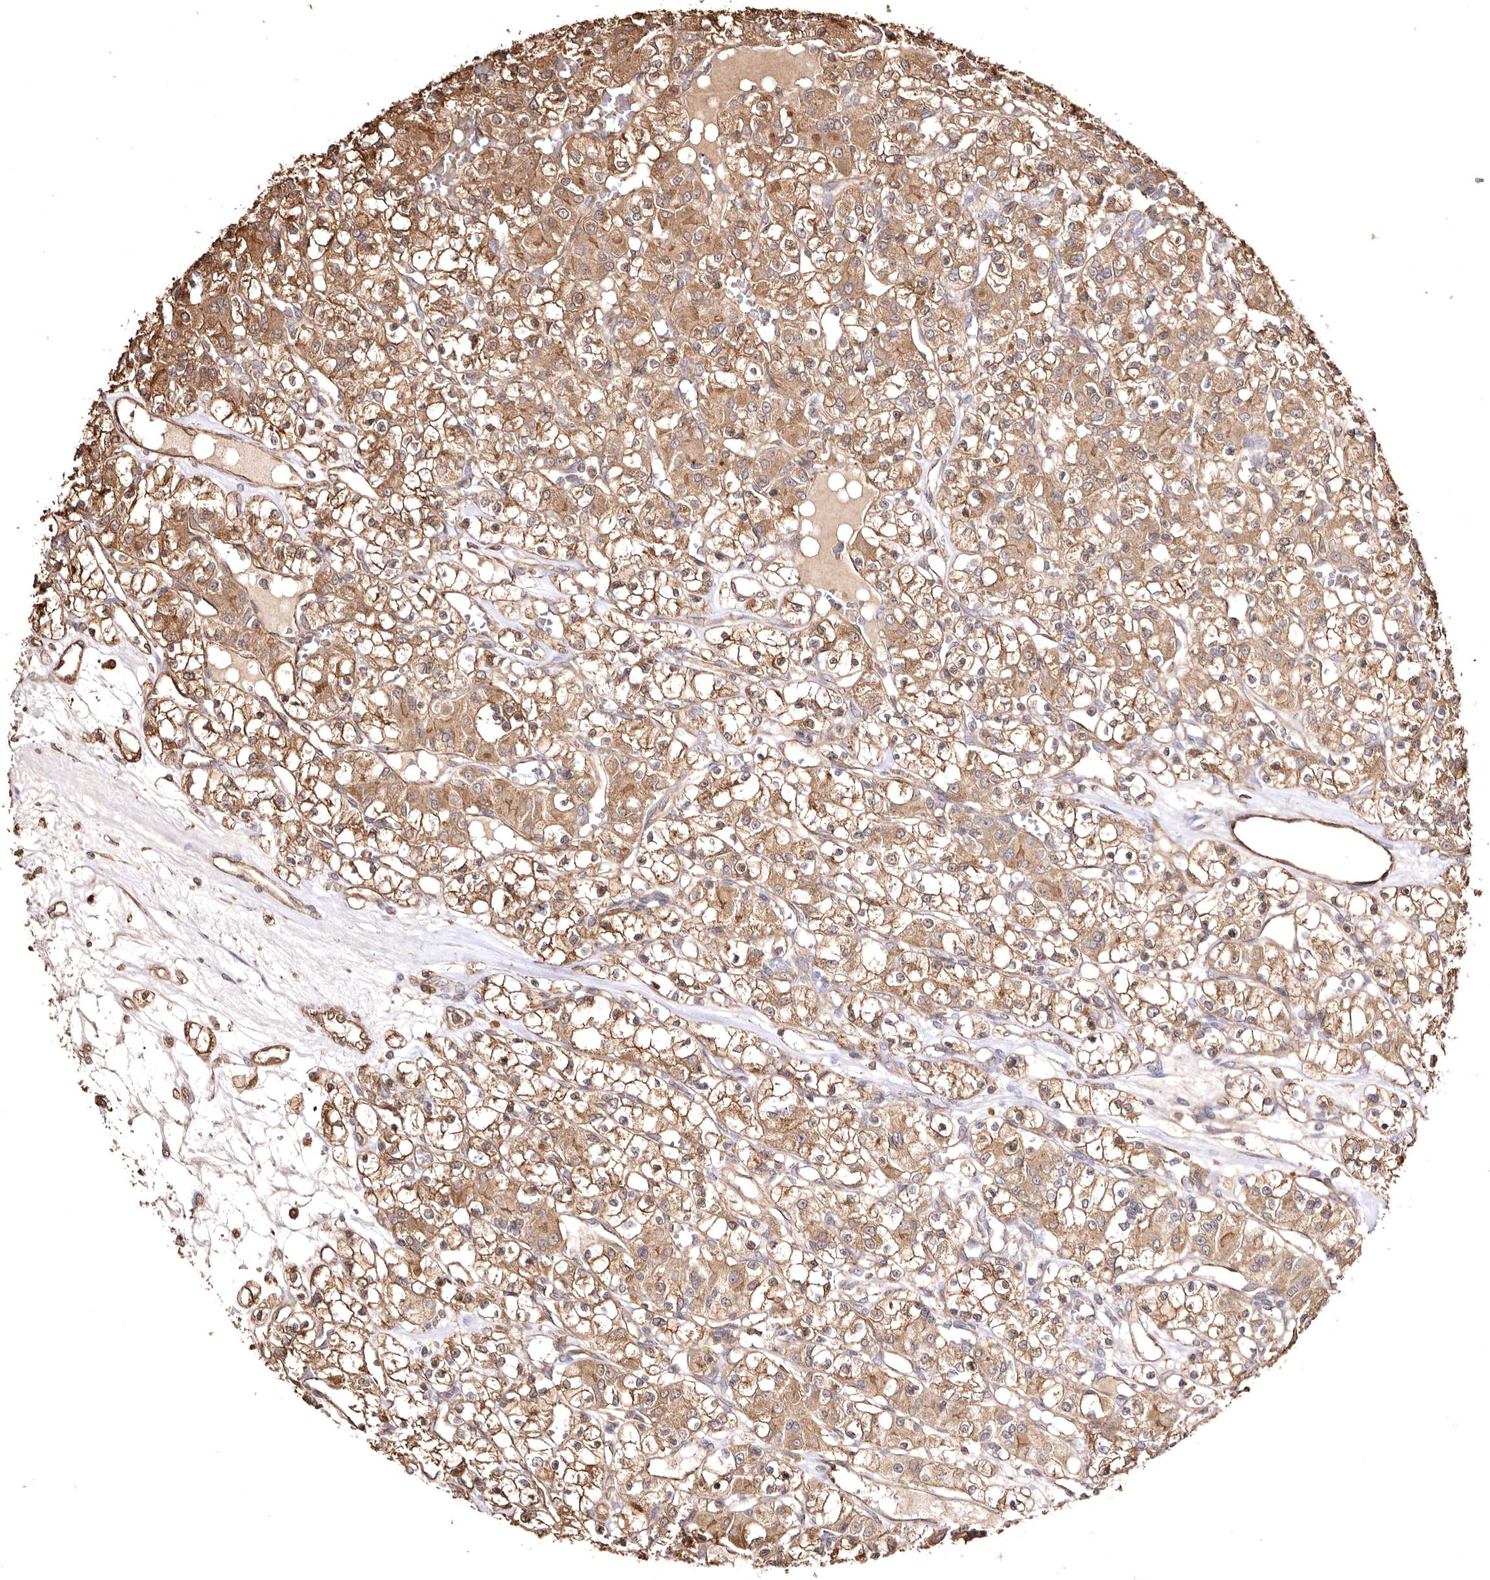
{"staining": {"intensity": "moderate", "quantity": ">75%", "location": "cytoplasmic/membranous"}, "tissue": "renal cancer", "cell_type": "Tumor cells", "image_type": "cancer", "snomed": [{"axis": "morphology", "description": "Adenocarcinoma, NOS"}, {"axis": "topography", "description": "Kidney"}], "caption": "Renal cancer stained with DAB (3,3'-diaminobenzidine) immunohistochemistry demonstrates medium levels of moderate cytoplasmic/membranous staining in about >75% of tumor cells. (brown staining indicates protein expression, while blue staining denotes nuclei).", "gene": "MACC1", "patient": {"sex": "female", "age": 59}}